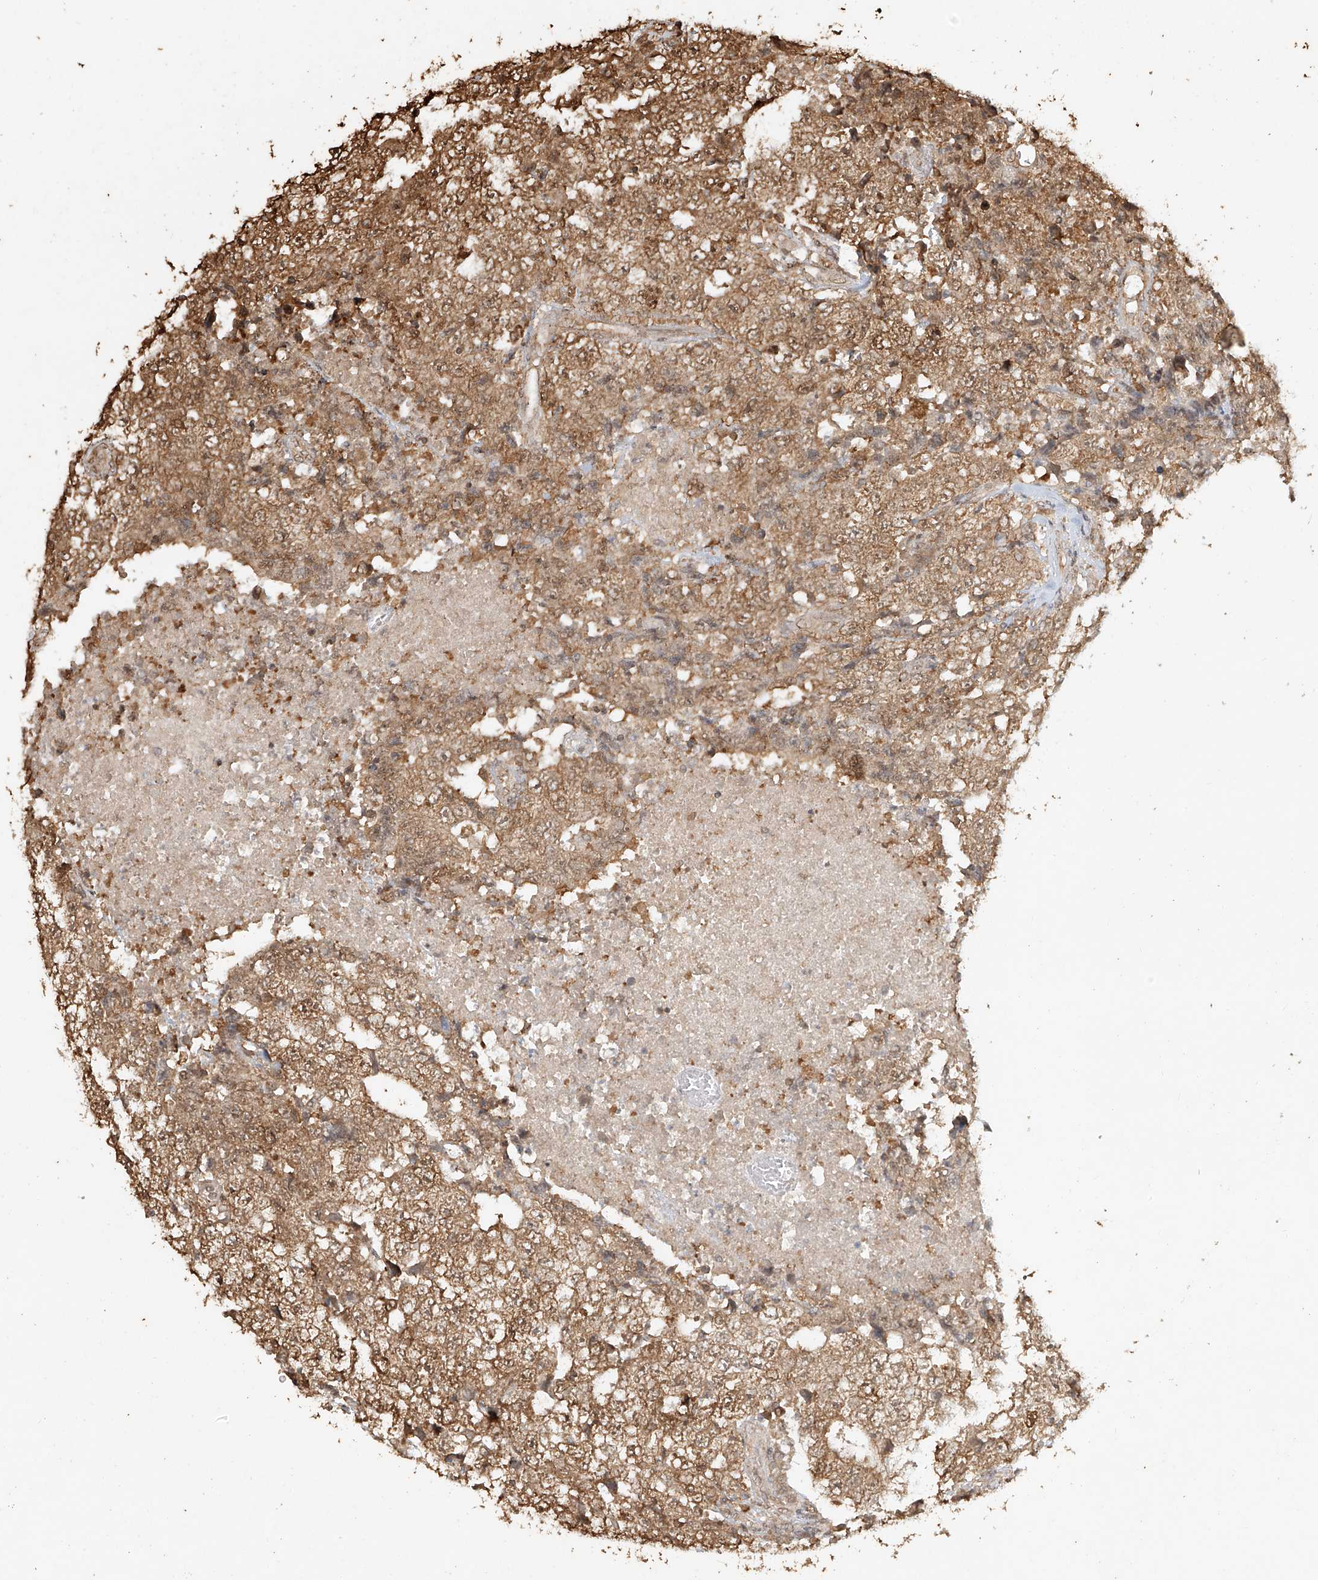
{"staining": {"intensity": "moderate", "quantity": ">75%", "location": "cytoplasmic/membranous,nuclear"}, "tissue": "testis cancer", "cell_type": "Tumor cells", "image_type": "cancer", "snomed": [{"axis": "morphology", "description": "Necrosis, NOS"}, {"axis": "morphology", "description": "Carcinoma, Embryonal, NOS"}, {"axis": "topography", "description": "Testis"}], "caption": "Testis cancer stained with DAB immunohistochemistry shows medium levels of moderate cytoplasmic/membranous and nuclear expression in approximately >75% of tumor cells.", "gene": "TIGAR", "patient": {"sex": "male", "age": 19}}